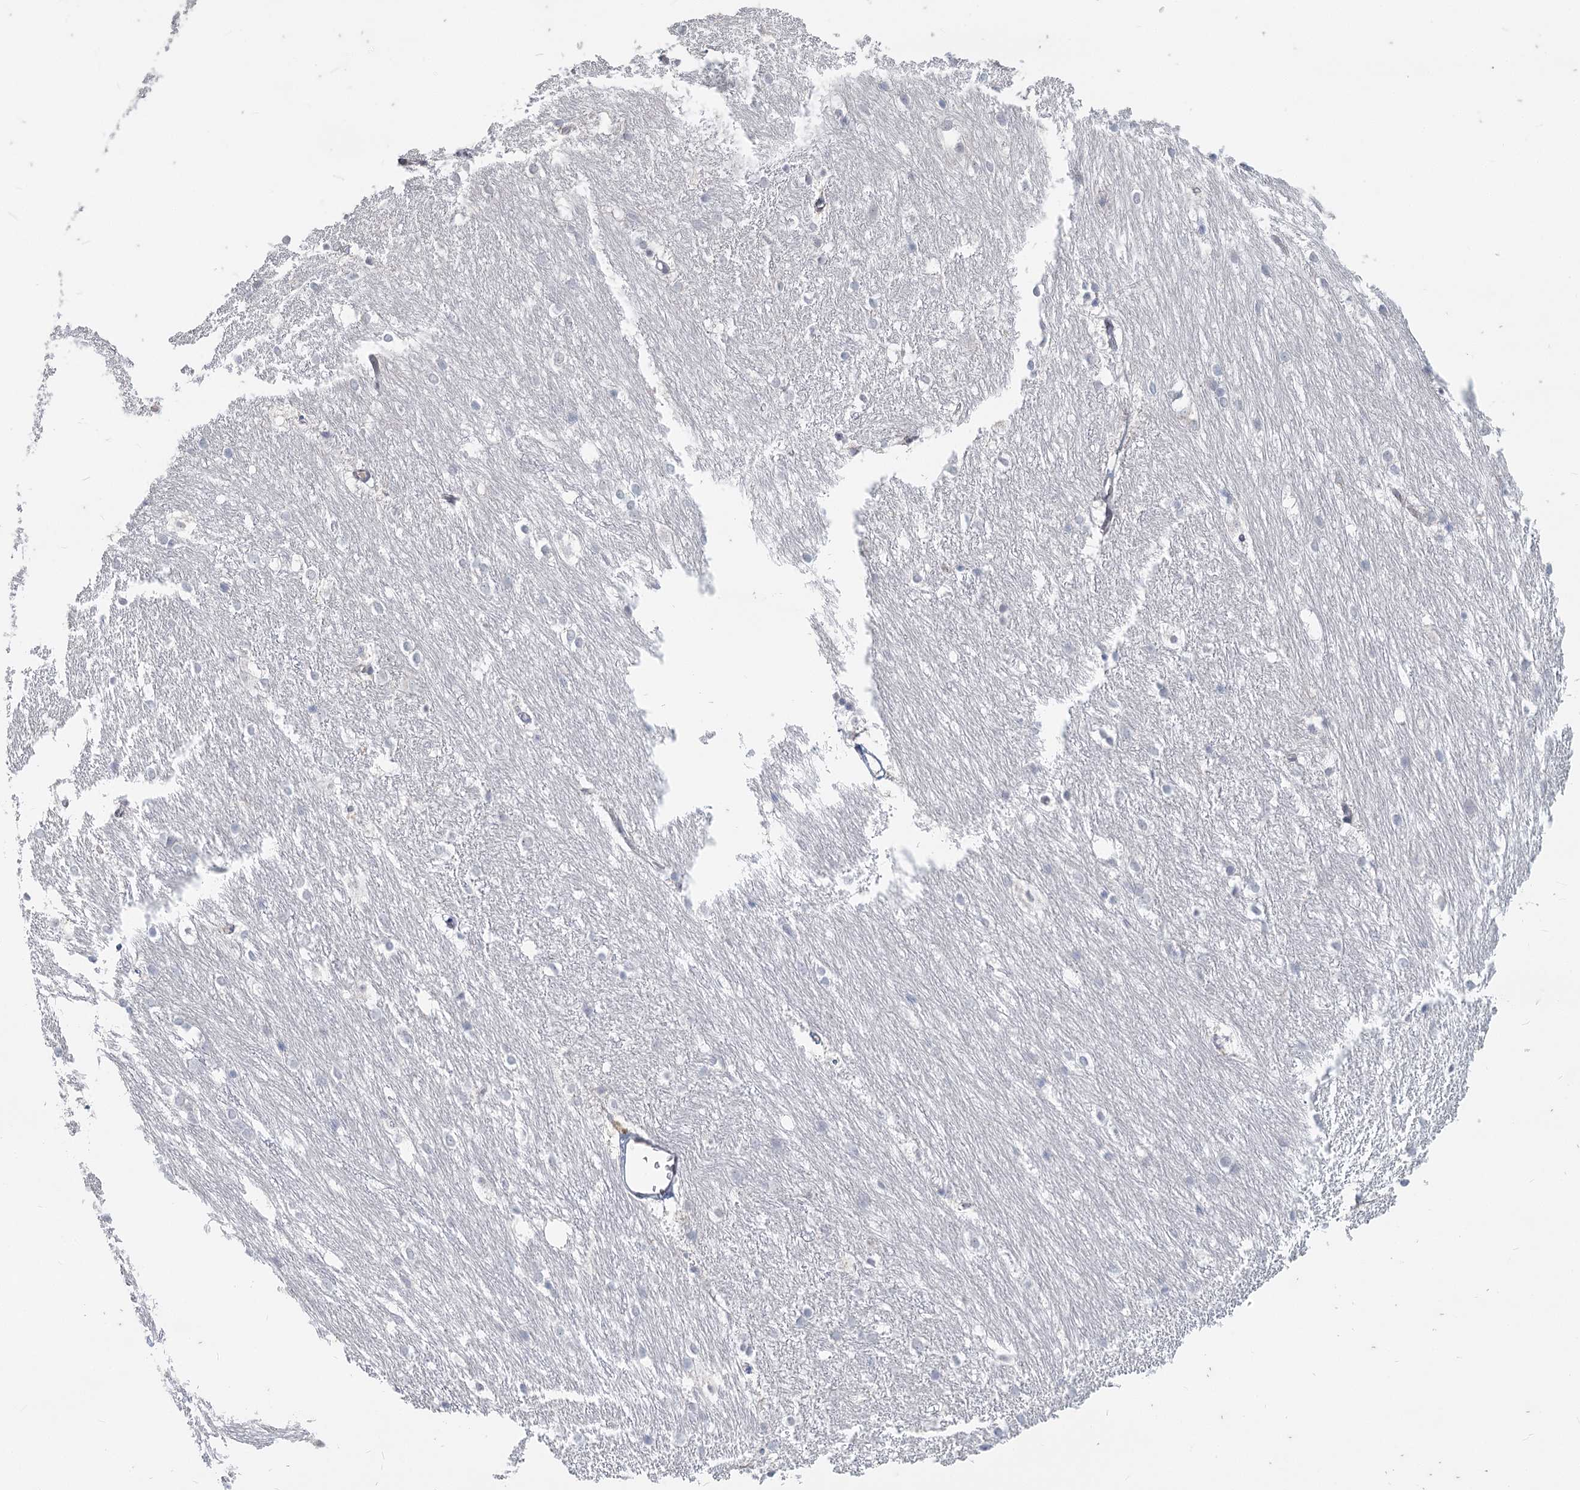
{"staining": {"intensity": "negative", "quantity": "none", "location": "none"}, "tissue": "caudate", "cell_type": "Glial cells", "image_type": "normal", "snomed": [{"axis": "morphology", "description": "Normal tissue, NOS"}, {"axis": "topography", "description": "Lateral ventricle wall"}], "caption": "Micrograph shows no significant protein positivity in glial cells of normal caudate.", "gene": "SLC9A3", "patient": {"sex": "female", "age": 19}}